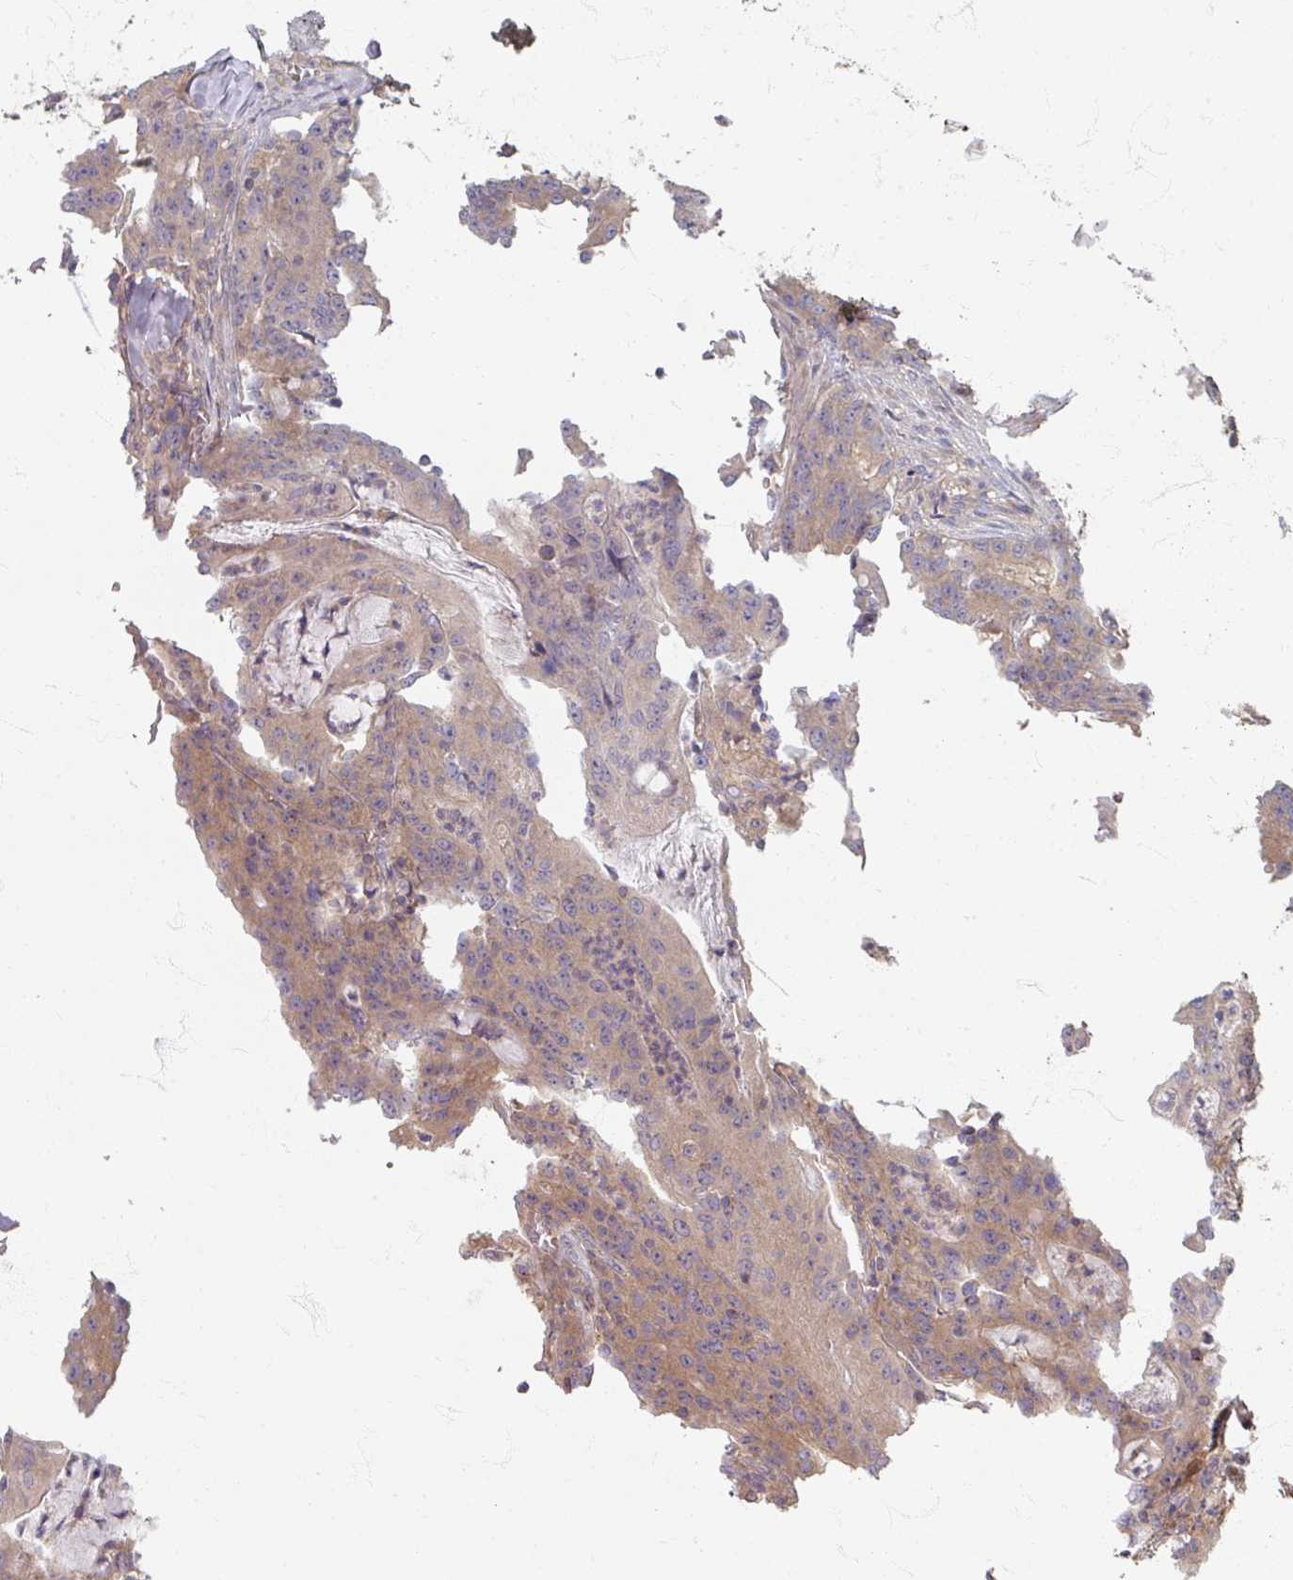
{"staining": {"intensity": "weak", "quantity": "25%-75%", "location": "cytoplasmic/membranous"}, "tissue": "colorectal cancer", "cell_type": "Tumor cells", "image_type": "cancer", "snomed": [{"axis": "morphology", "description": "Adenocarcinoma, NOS"}, {"axis": "topography", "description": "Colon"}], "caption": "High-magnification brightfield microscopy of colorectal adenocarcinoma stained with DAB (3,3'-diaminobenzidine) (brown) and counterstained with hematoxylin (blue). tumor cells exhibit weak cytoplasmic/membranous expression is appreciated in about25%-75% of cells.", "gene": "STAM", "patient": {"sex": "male", "age": 83}}